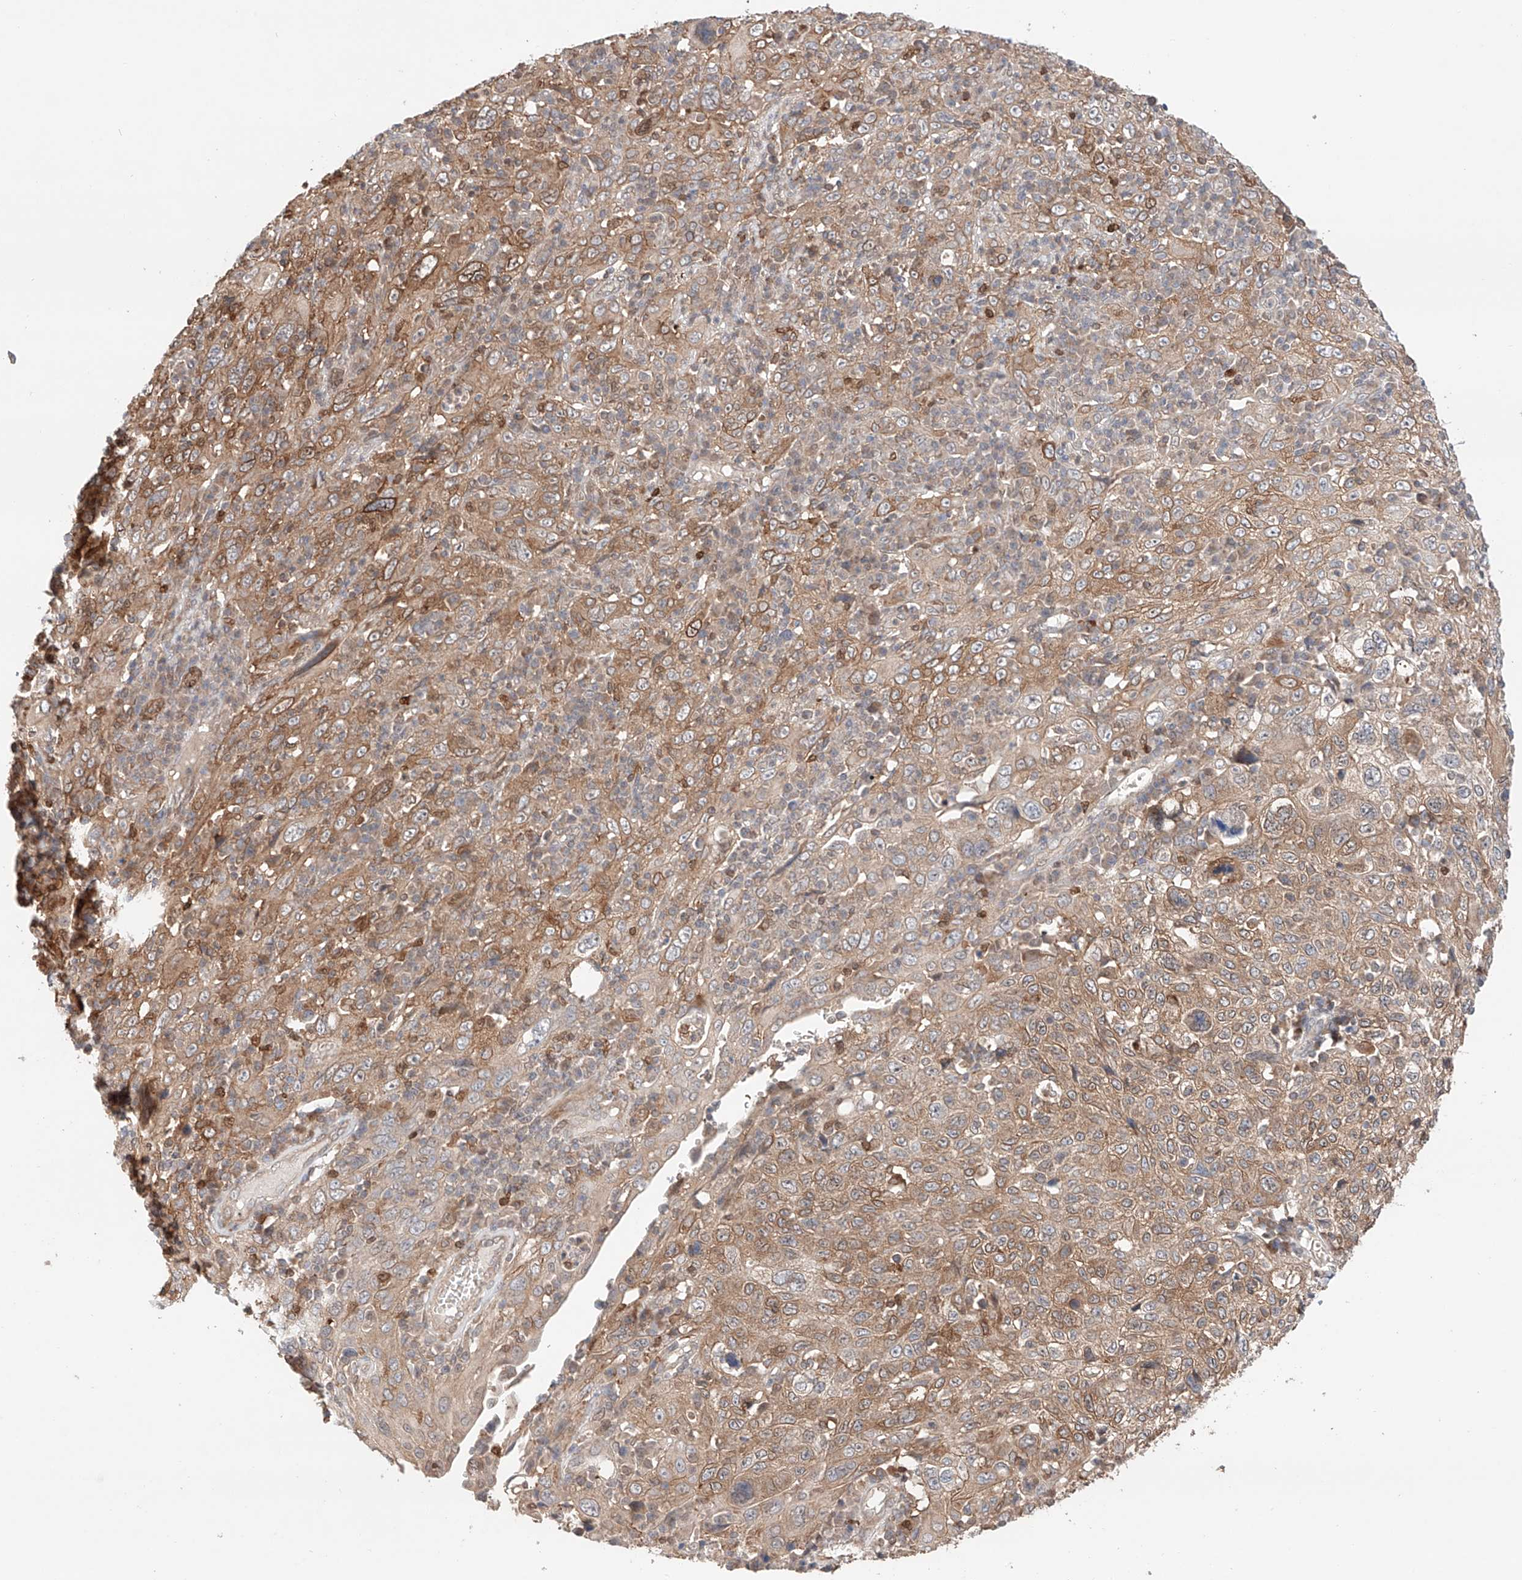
{"staining": {"intensity": "weak", "quantity": "<25%", "location": "cytoplasmic/membranous"}, "tissue": "cervical cancer", "cell_type": "Tumor cells", "image_type": "cancer", "snomed": [{"axis": "morphology", "description": "Squamous cell carcinoma, NOS"}, {"axis": "topography", "description": "Cervix"}], "caption": "Immunohistochemical staining of cervical cancer displays no significant expression in tumor cells.", "gene": "IGSF22", "patient": {"sex": "female", "age": 46}}